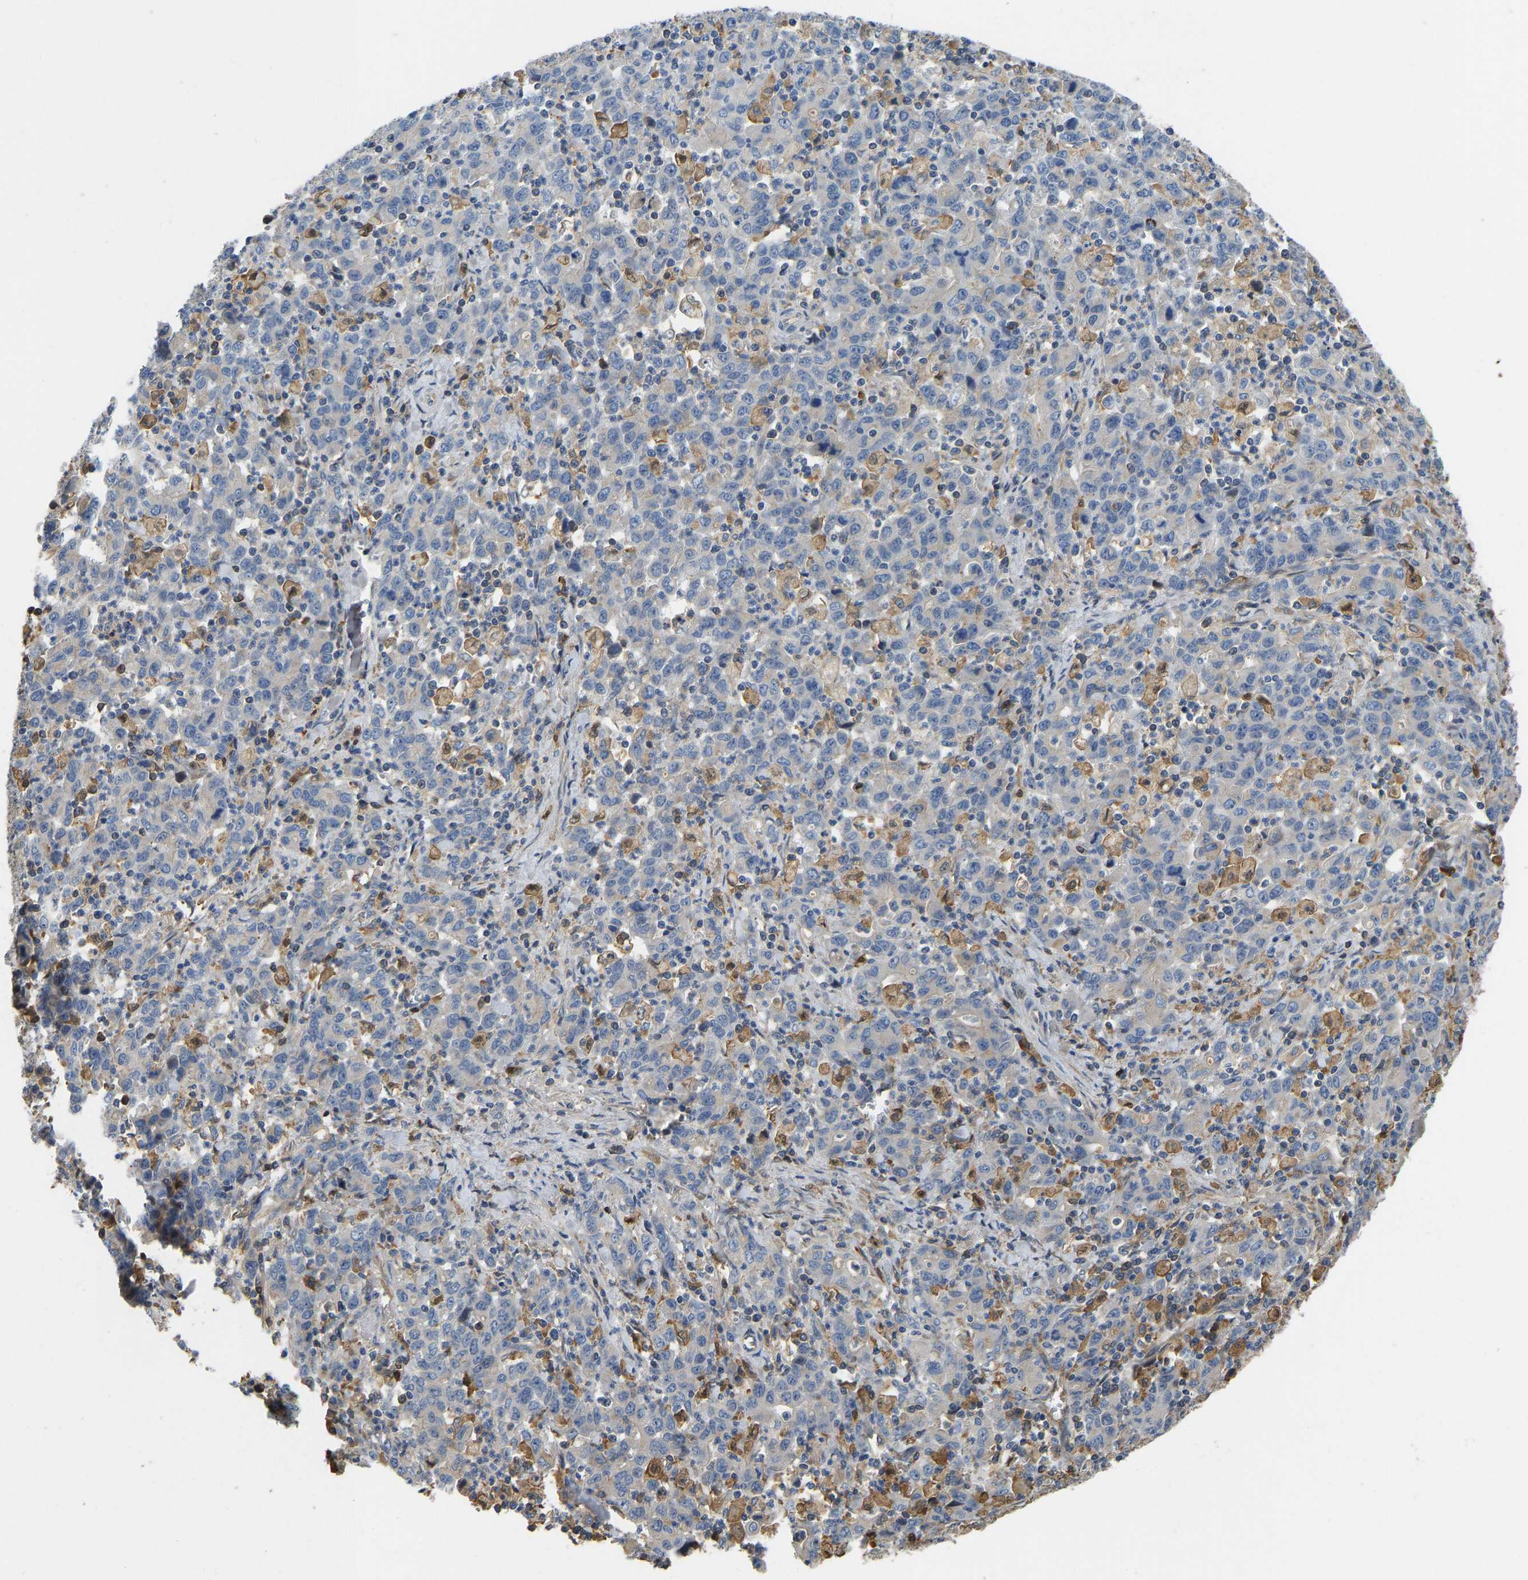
{"staining": {"intensity": "negative", "quantity": "none", "location": "none"}, "tissue": "stomach cancer", "cell_type": "Tumor cells", "image_type": "cancer", "snomed": [{"axis": "morphology", "description": "Adenocarcinoma, NOS"}, {"axis": "topography", "description": "Stomach, upper"}], "caption": "Tumor cells show no significant expression in stomach cancer (adenocarcinoma).", "gene": "VCPKMT", "patient": {"sex": "male", "age": 69}}